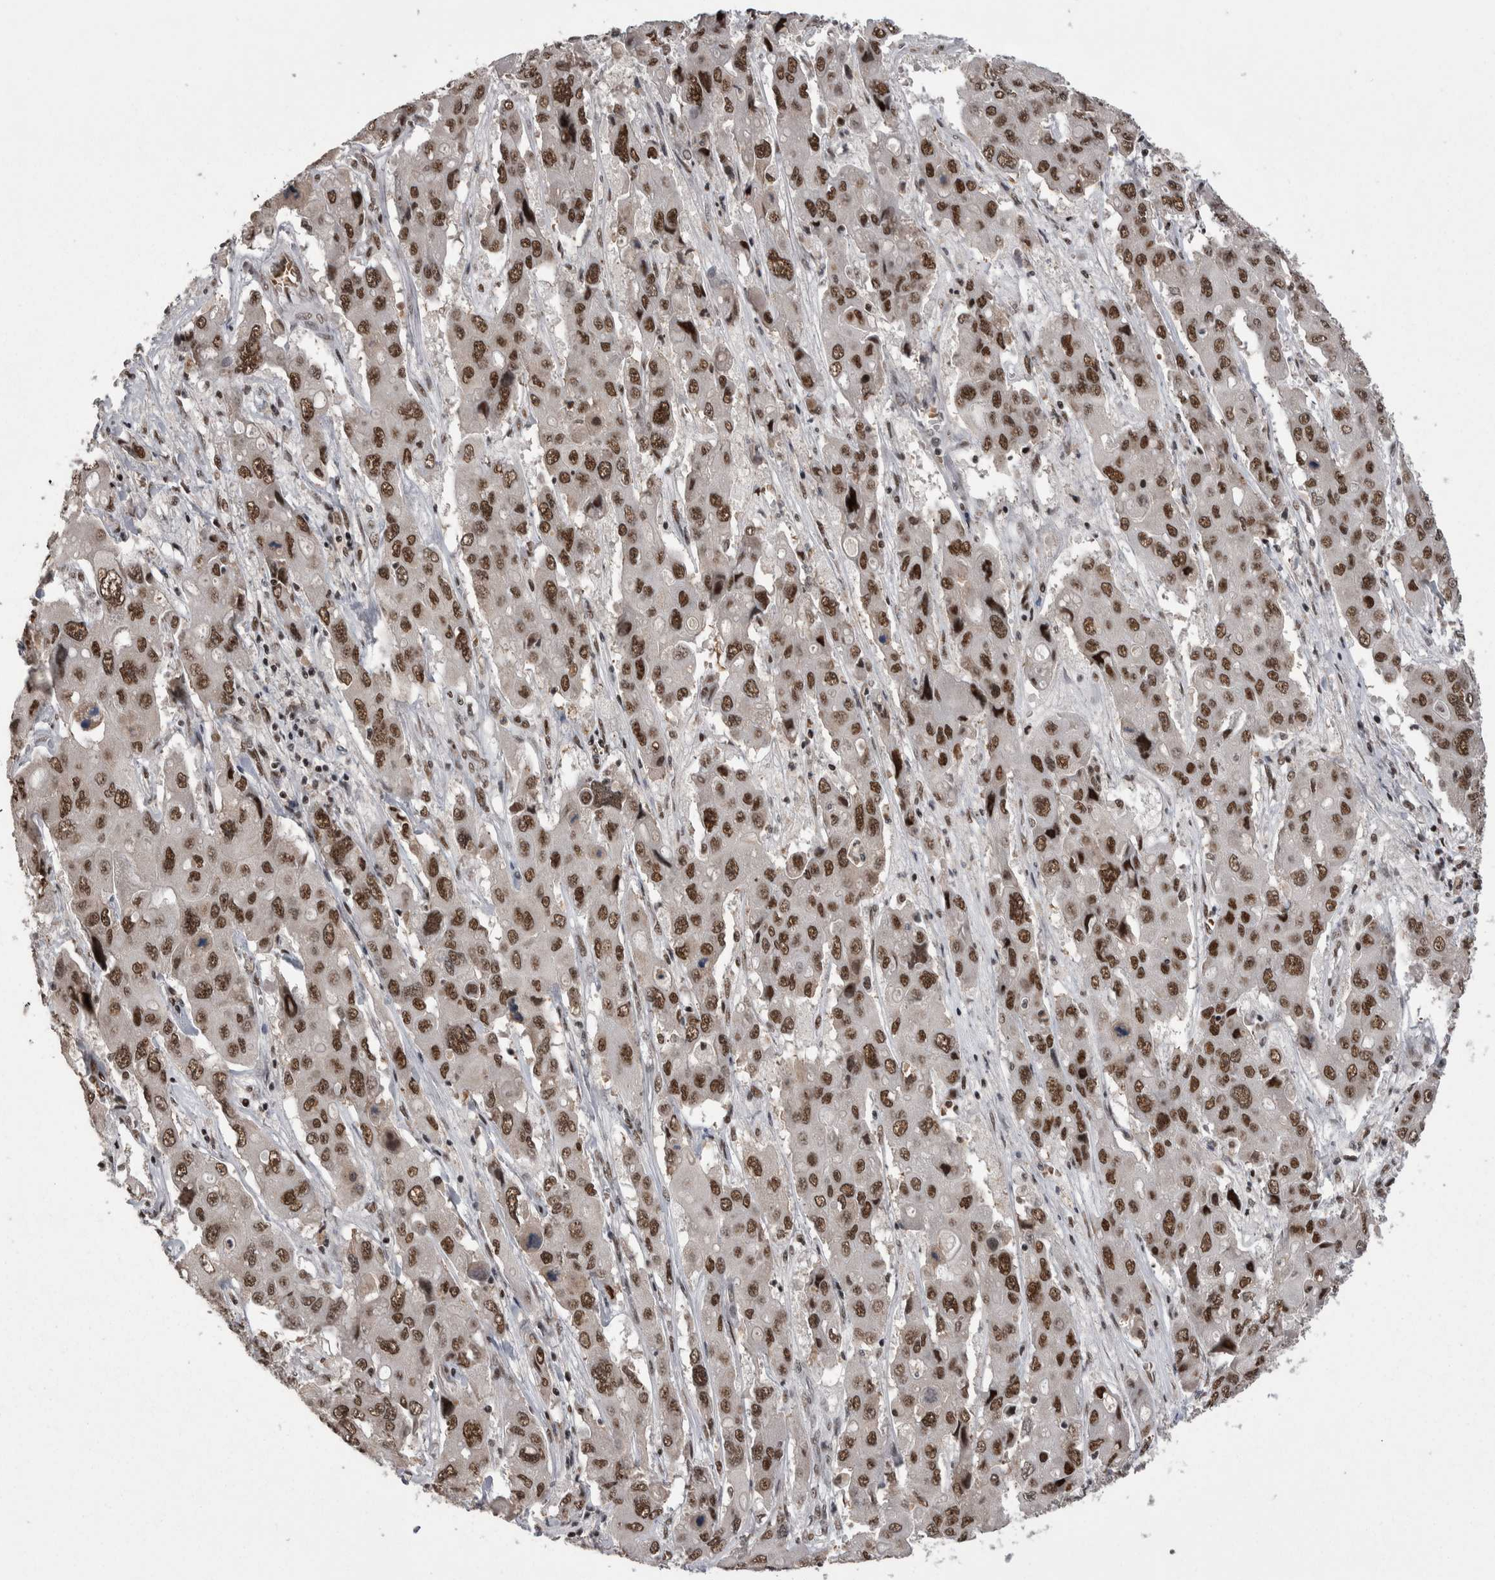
{"staining": {"intensity": "strong", "quantity": ">75%", "location": "nuclear"}, "tissue": "liver cancer", "cell_type": "Tumor cells", "image_type": "cancer", "snomed": [{"axis": "morphology", "description": "Cholangiocarcinoma"}, {"axis": "topography", "description": "Liver"}], "caption": "Liver cancer (cholangiocarcinoma) tissue shows strong nuclear staining in about >75% of tumor cells", "gene": "DMTF1", "patient": {"sex": "male", "age": 67}}